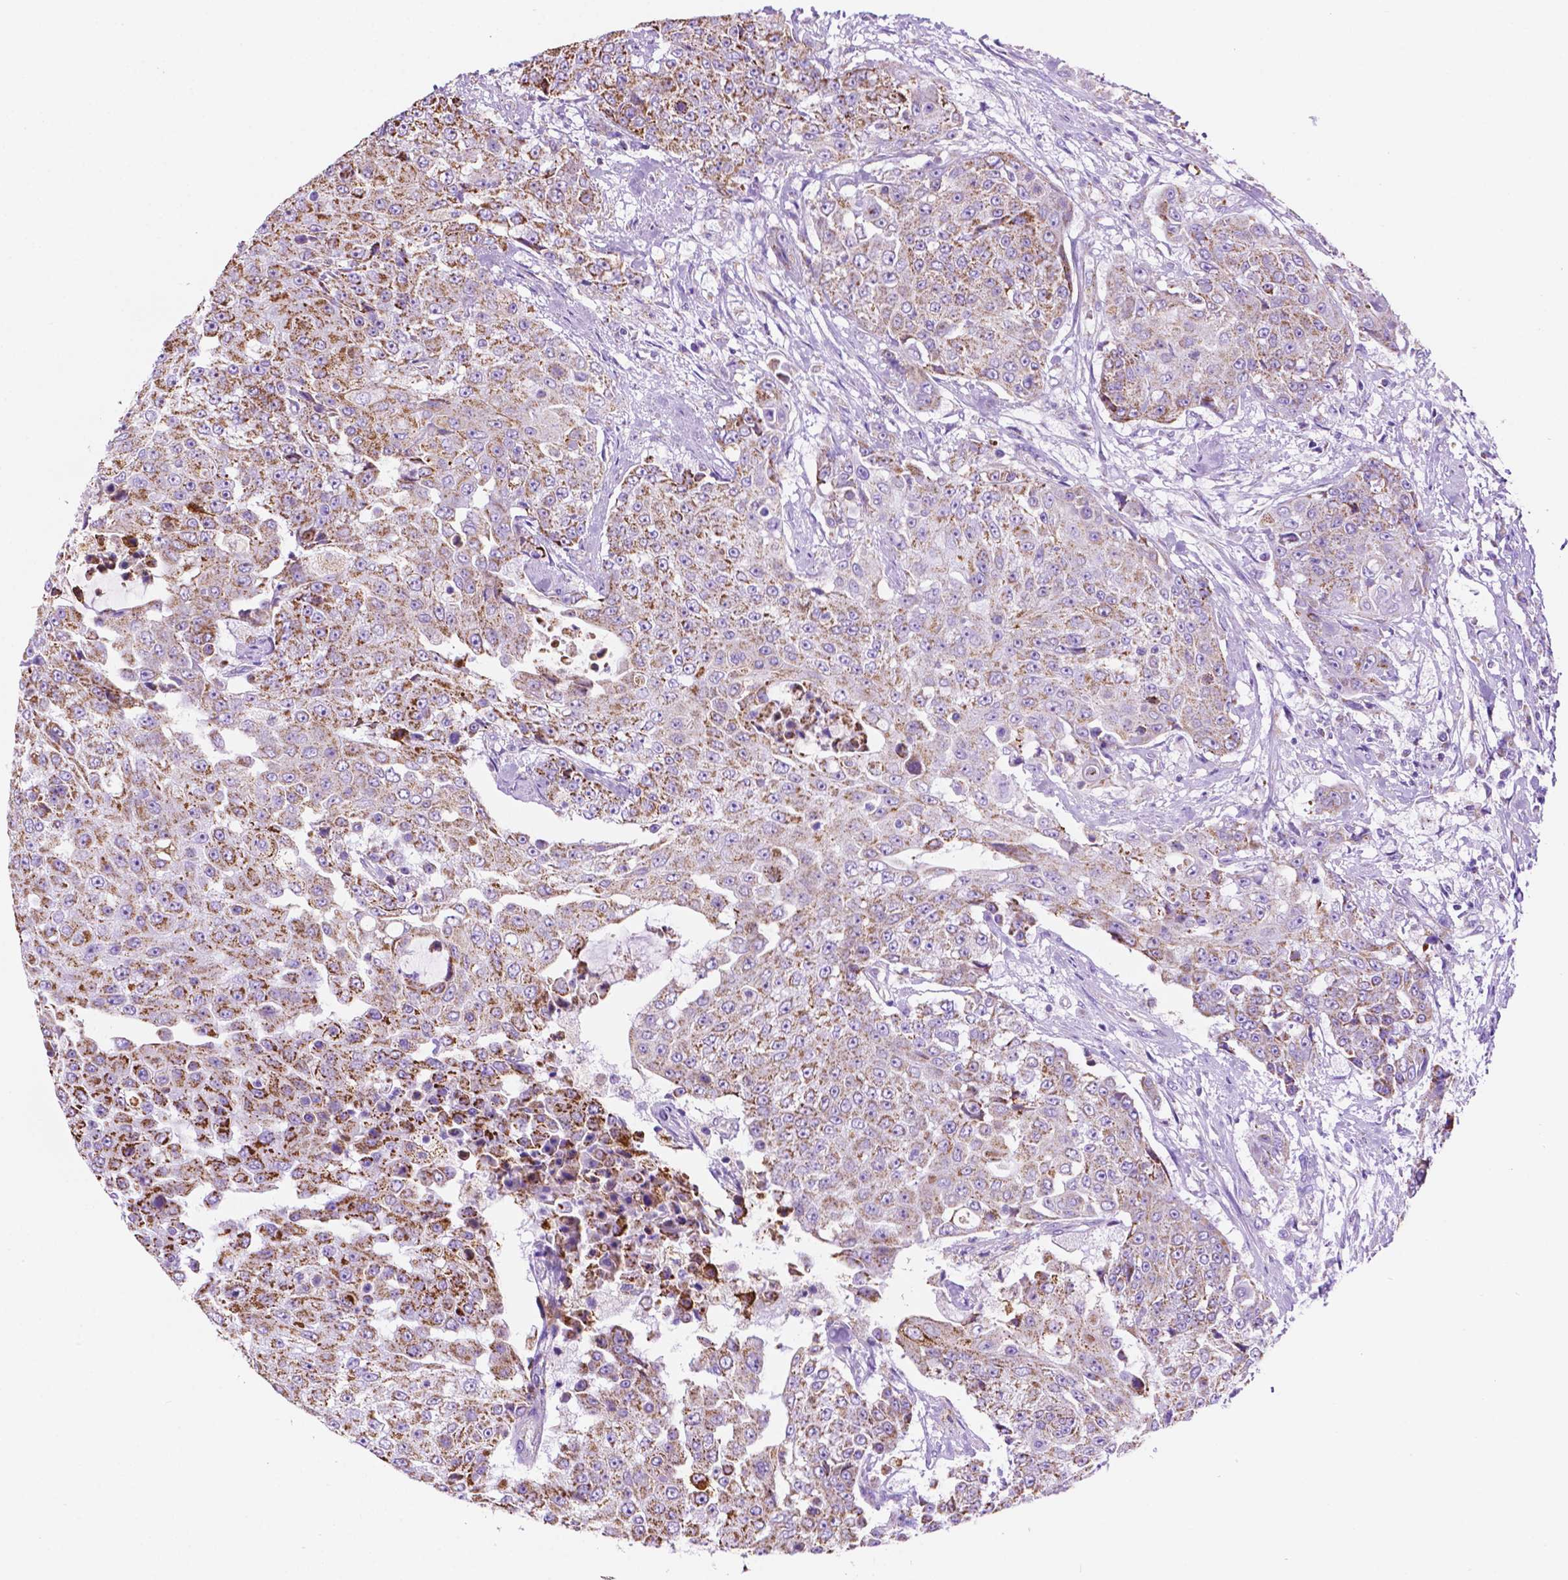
{"staining": {"intensity": "moderate", "quantity": ">75%", "location": "cytoplasmic/membranous"}, "tissue": "urothelial cancer", "cell_type": "Tumor cells", "image_type": "cancer", "snomed": [{"axis": "morphology", "description": "Urothelial carcinoma, High grade"}, {"axis": "topography", "description": "Urinary bladder"}], "caption": "High-grade urothelial carcinoma stained with immunohistochemistry shows moderate cytoplasmic/membranous staining in about >75% of tumor cells.", "gene": "GDPD5", "patient": {"sex": "female", "age": 63}}